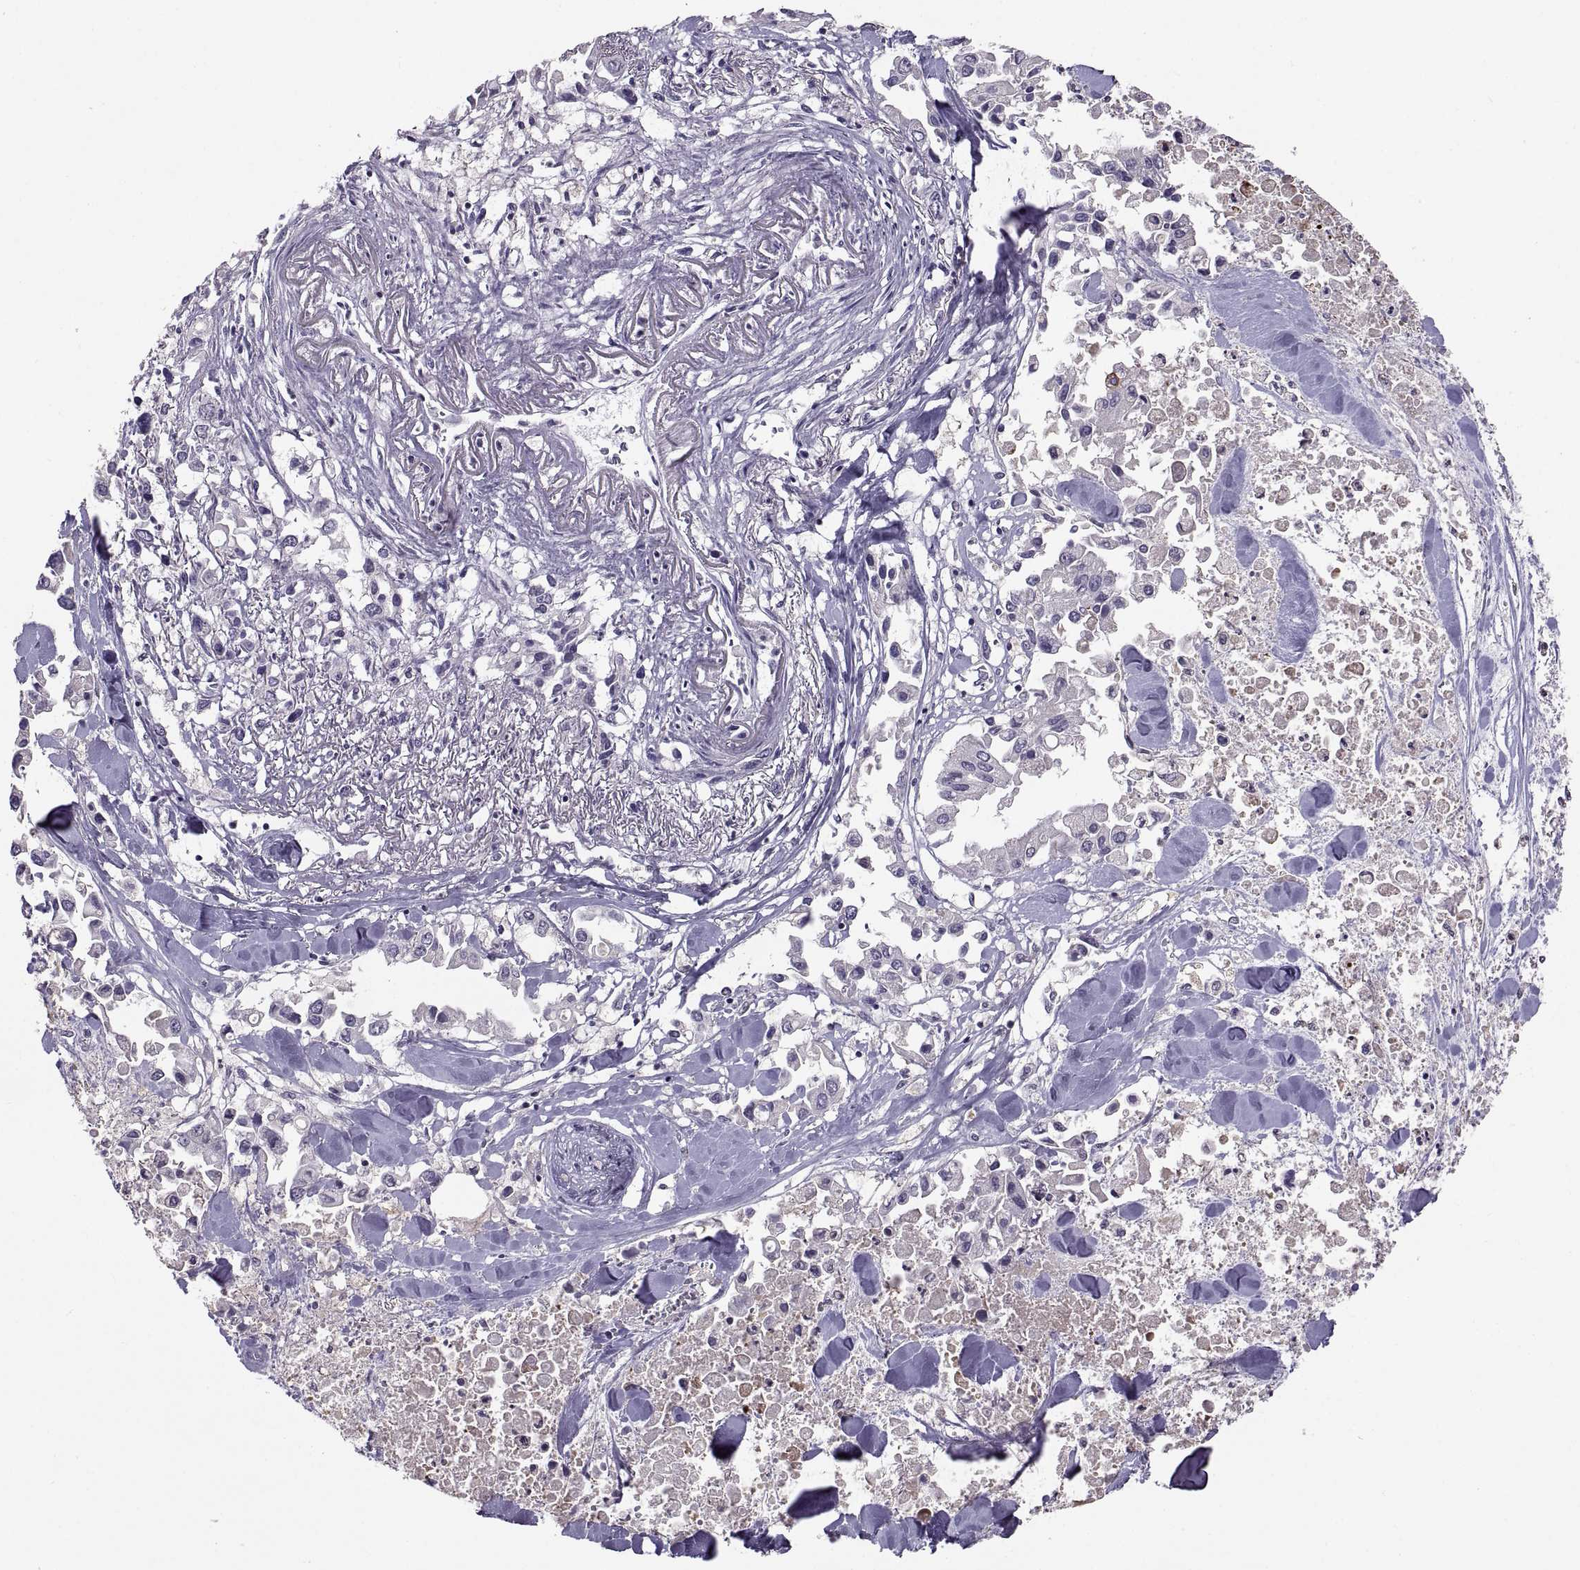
{"staining": {"intensity": "negative", "quantity": "none", "location": "none"}, "tissue": "pancreatic cancer", "cell_type": "Tumor cells", "image_type": "cancer", "snomed": [{"axis": "morphology", "description": "Adenocarcinoma, NOS"}, {"axis": "topography", "description": "Pancreas"}], "caption": "Tumor cells show no significant protein staining in pancreatic cancer. The staining is performed using DAB brown chromogen with nuclei counter-stained in using hematoxylin.", "gene": "NMNAT2", "patient": {"sex": "female", "age": 83}}